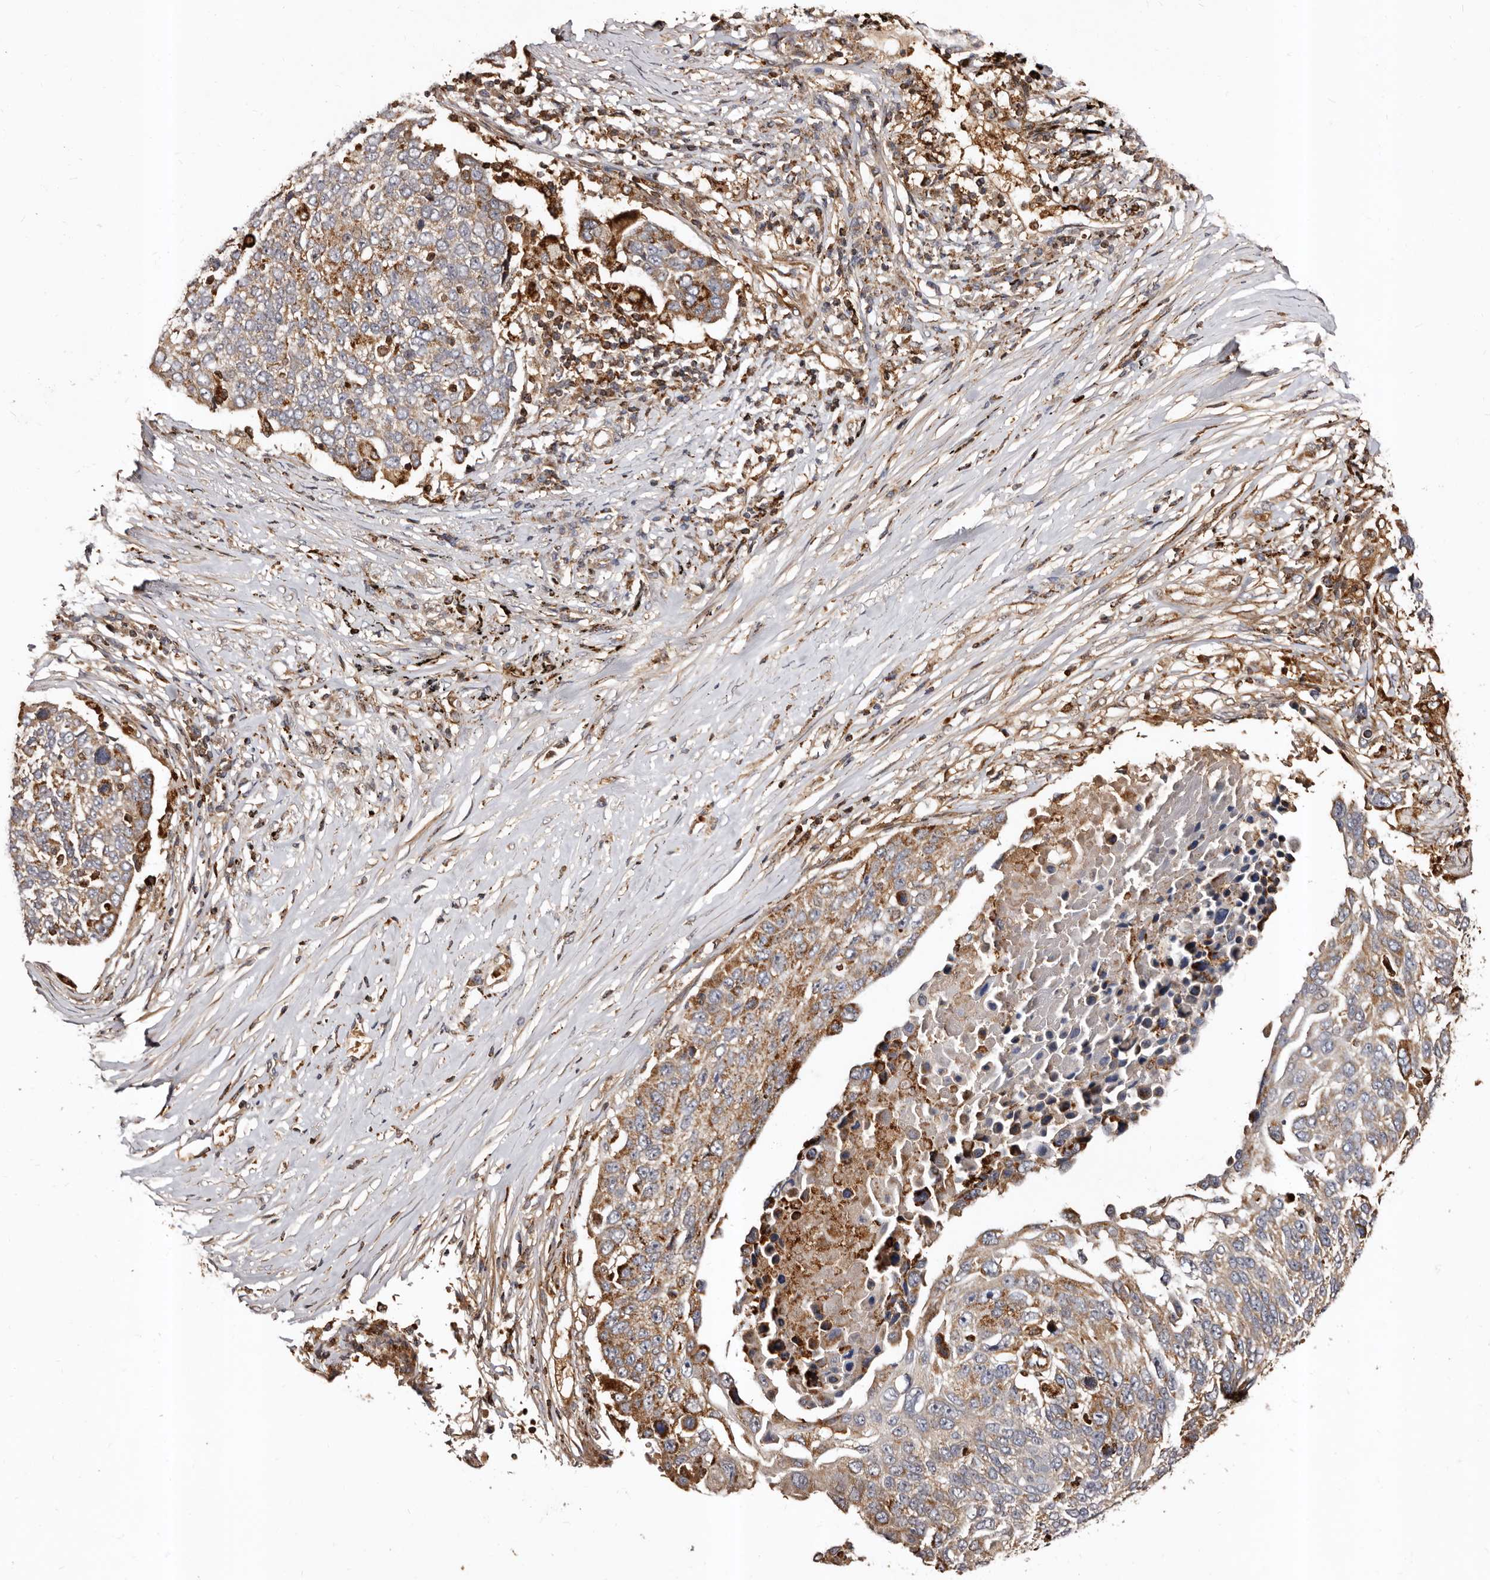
{"staining": {"intensity": "moderate", "quantity": "<25%", "location": "cytoplasmic/membranous"}, "tissue": "lung cancer", "cell_type": "Tumor cells", "image_type": "cancer", "snomed": [{"axis": "morphology", "description": "Squamous cell carcinoma, NOS"}, {"axis": "topography", "description": "Lung"}], "caption": "Lung cancer stained with a protein marker reveals moderate staining in tumor cells.", "gene": "BAX", "patient": {"sex": "male", "age": 66}}